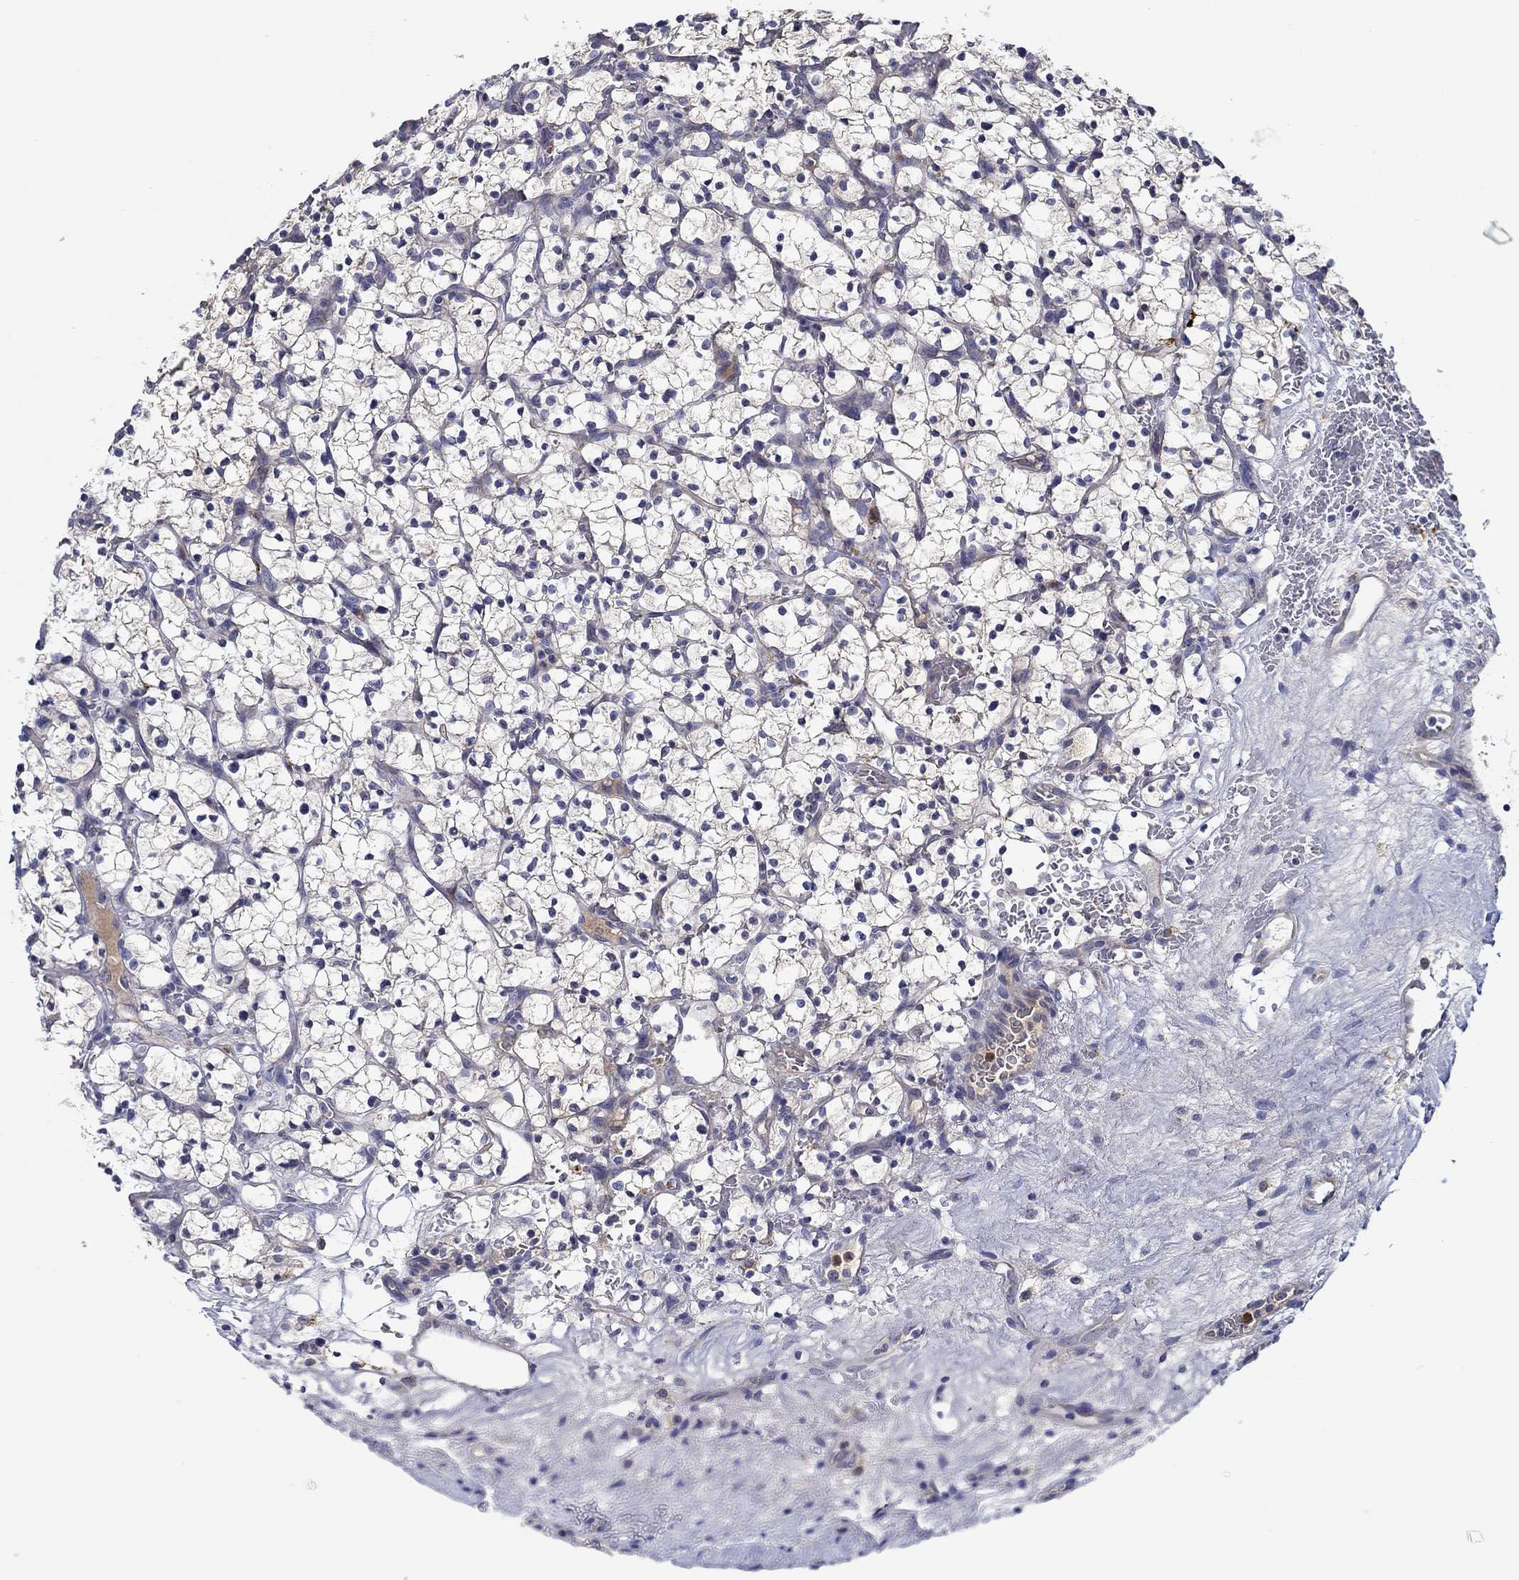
{"staining": {"intensity": "negative", "quantity": "none", "location": "none"}, "tissue": "renal cancer", "cell_type": "Tumor cells", "image_type": "cancer", "snomed": [{"axis": "morphology", "description": "Adenocarcinoma, NOS"}, {"axis": "topography", "description": "Kidney"}], "caption": "This is a image of IHC staining of adenocarcinoma (renal), which shows no positivity in tumor cells.", "gene": "CHIT1", "patient": {"sex": "female", "age": 64}}